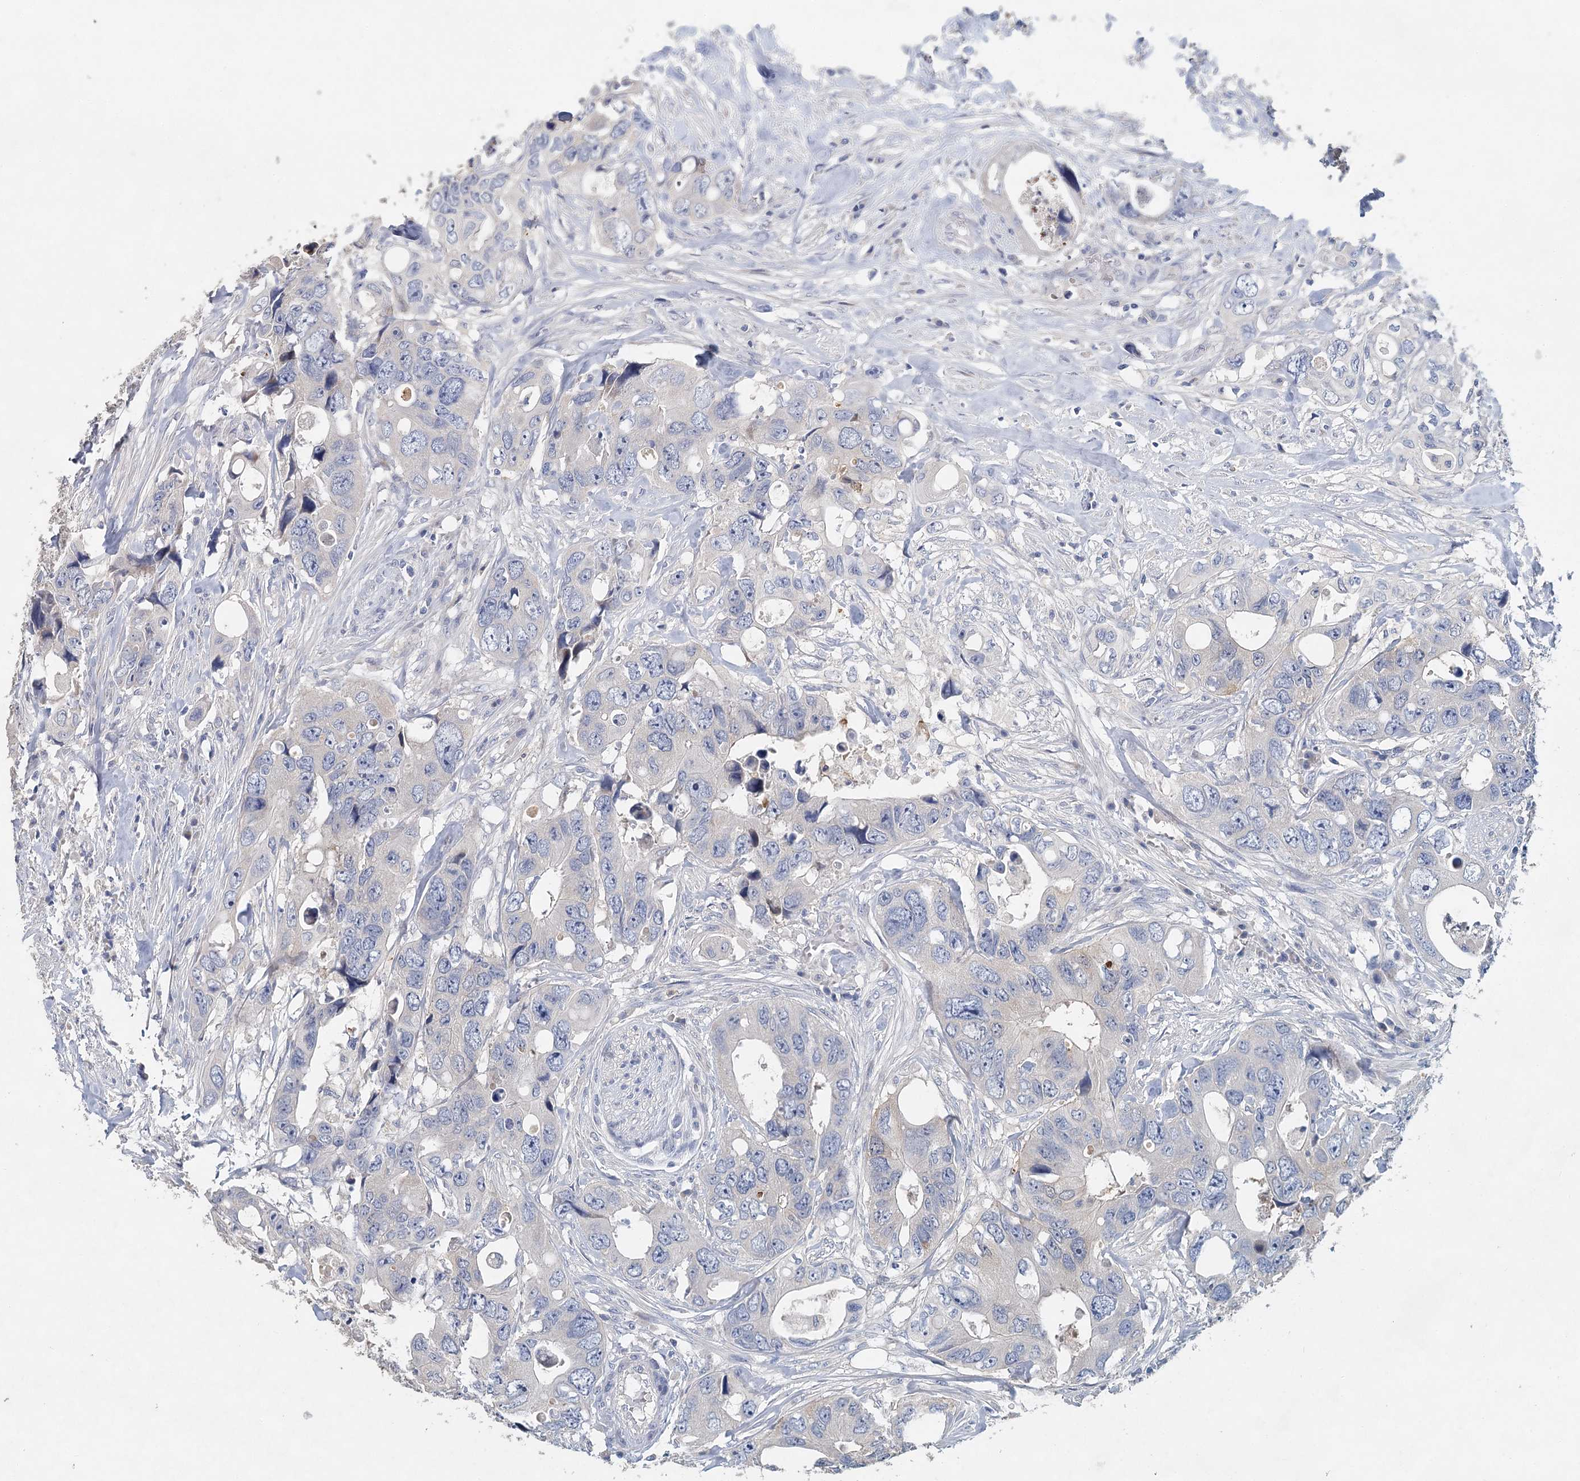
{"staining": {"intensity": "negative", "quantity": "none", "location": "none"}, "tissue": "colorectal cancer", "cell_type": "Tumor cells", "image_type": "cancer", "snomed": [{"axis": "morphology", "description": "Adenocarcinoma, NOS"}, {"axis": "topography", "description": "Rectum"}], "caption": "Micrograph shows no protein staining in tumor cells of colorectal cancer tissue.", "gene": "MYL6B", "patient": {"sex": "male", "age": 57}}